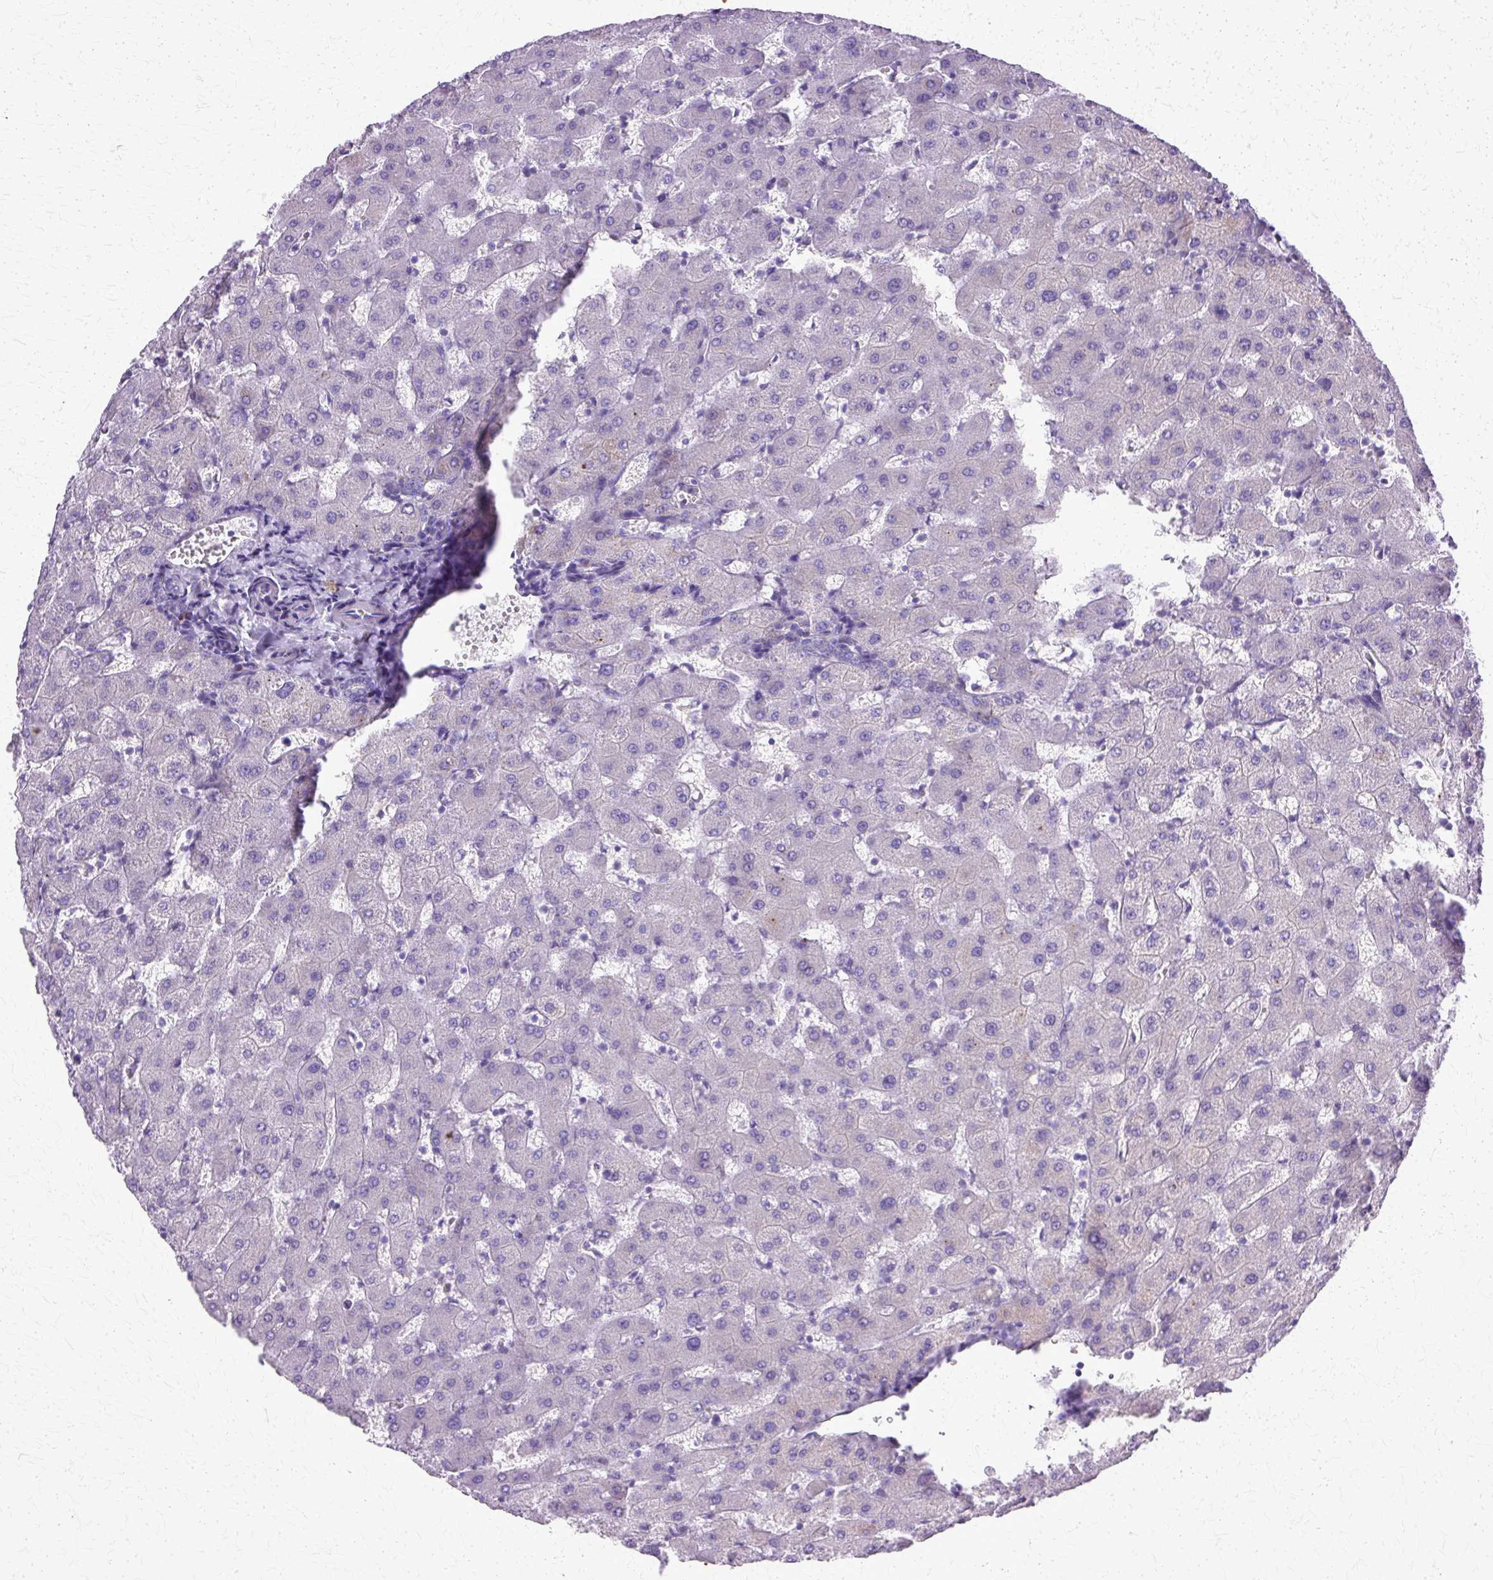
{"staining": {"intensity": "negative", "quantity": "none", "location": "none"}, "tissue": "liver", "cell_type": "Cholangiocytes", "image_type": "normal", "snomed": [{"axis": "morphology", "description": "Normal tissue, NOS"}, {"axis": "topography", "description": "Liver"}], "caption": "This micrograph is of normal liver stained with IHC to label a protein in brown with the nuclei are counter-stained blue. There is no expression in cholangiocytes.", "gene": "TBC1D3B", "patient": {"sex": "female", "age": 63}}